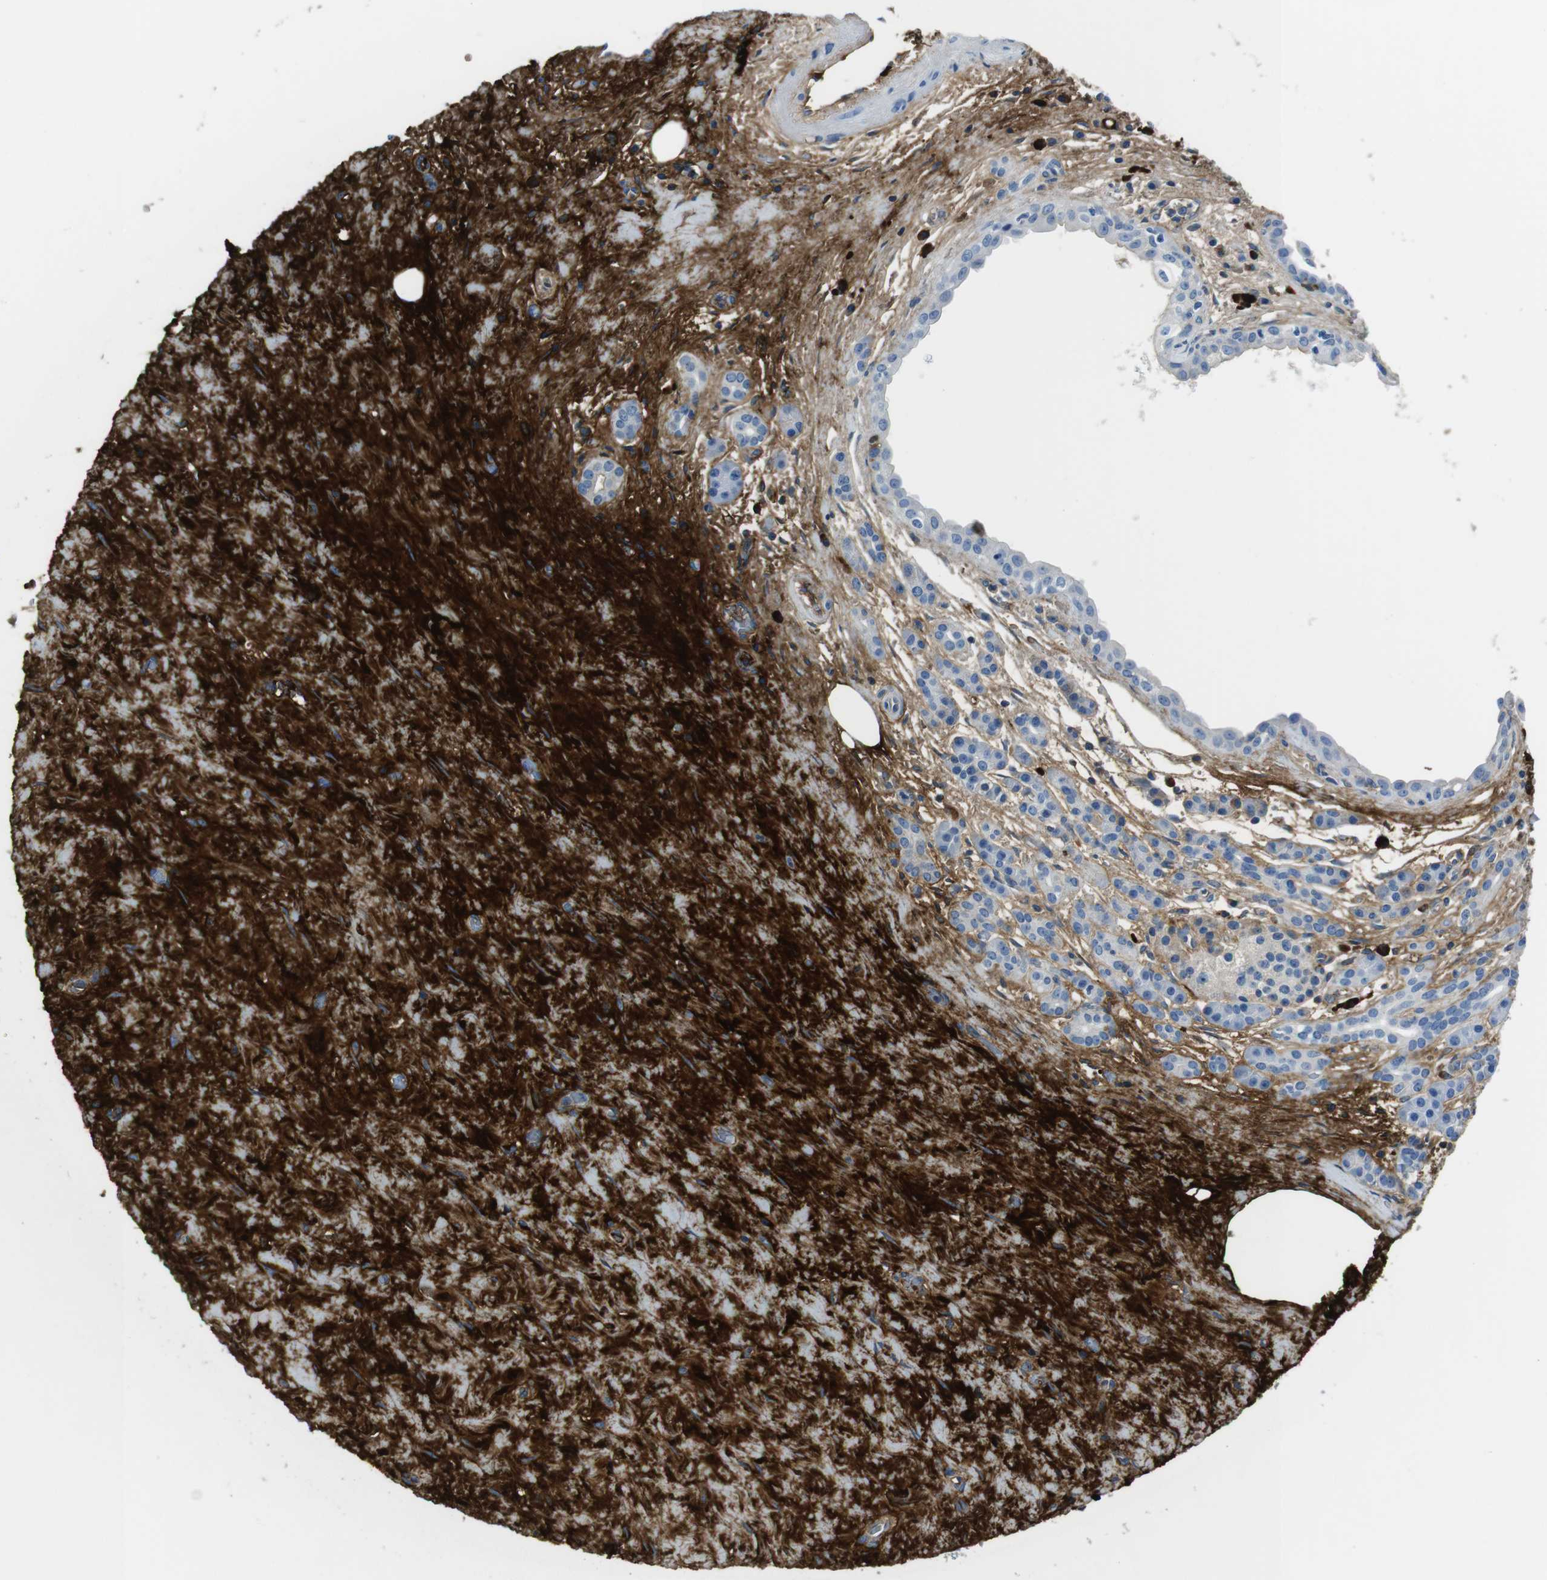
{"staining": {"intensity": "negative", "quantity": "none", "location": "none"}, "tissue": "pancreatic cancer", "cell_type": "Tumor cells", "image_type": "cancer", "snomed": [{"axis": "morphology", "description": "Adenocarcinoma, NOS"}, {"axis": "topography", "description": "Pancreas"}], "caption": "This image is of pancreatic cancer stained with immunohistochemistry to label a protein in brown with the nuclei are counter-stained blue. There is no positivity in tumor cells. Nuclei are stained in blue.", "gene": "IGKC", "patient": {"sex": "female", "age": 70}}